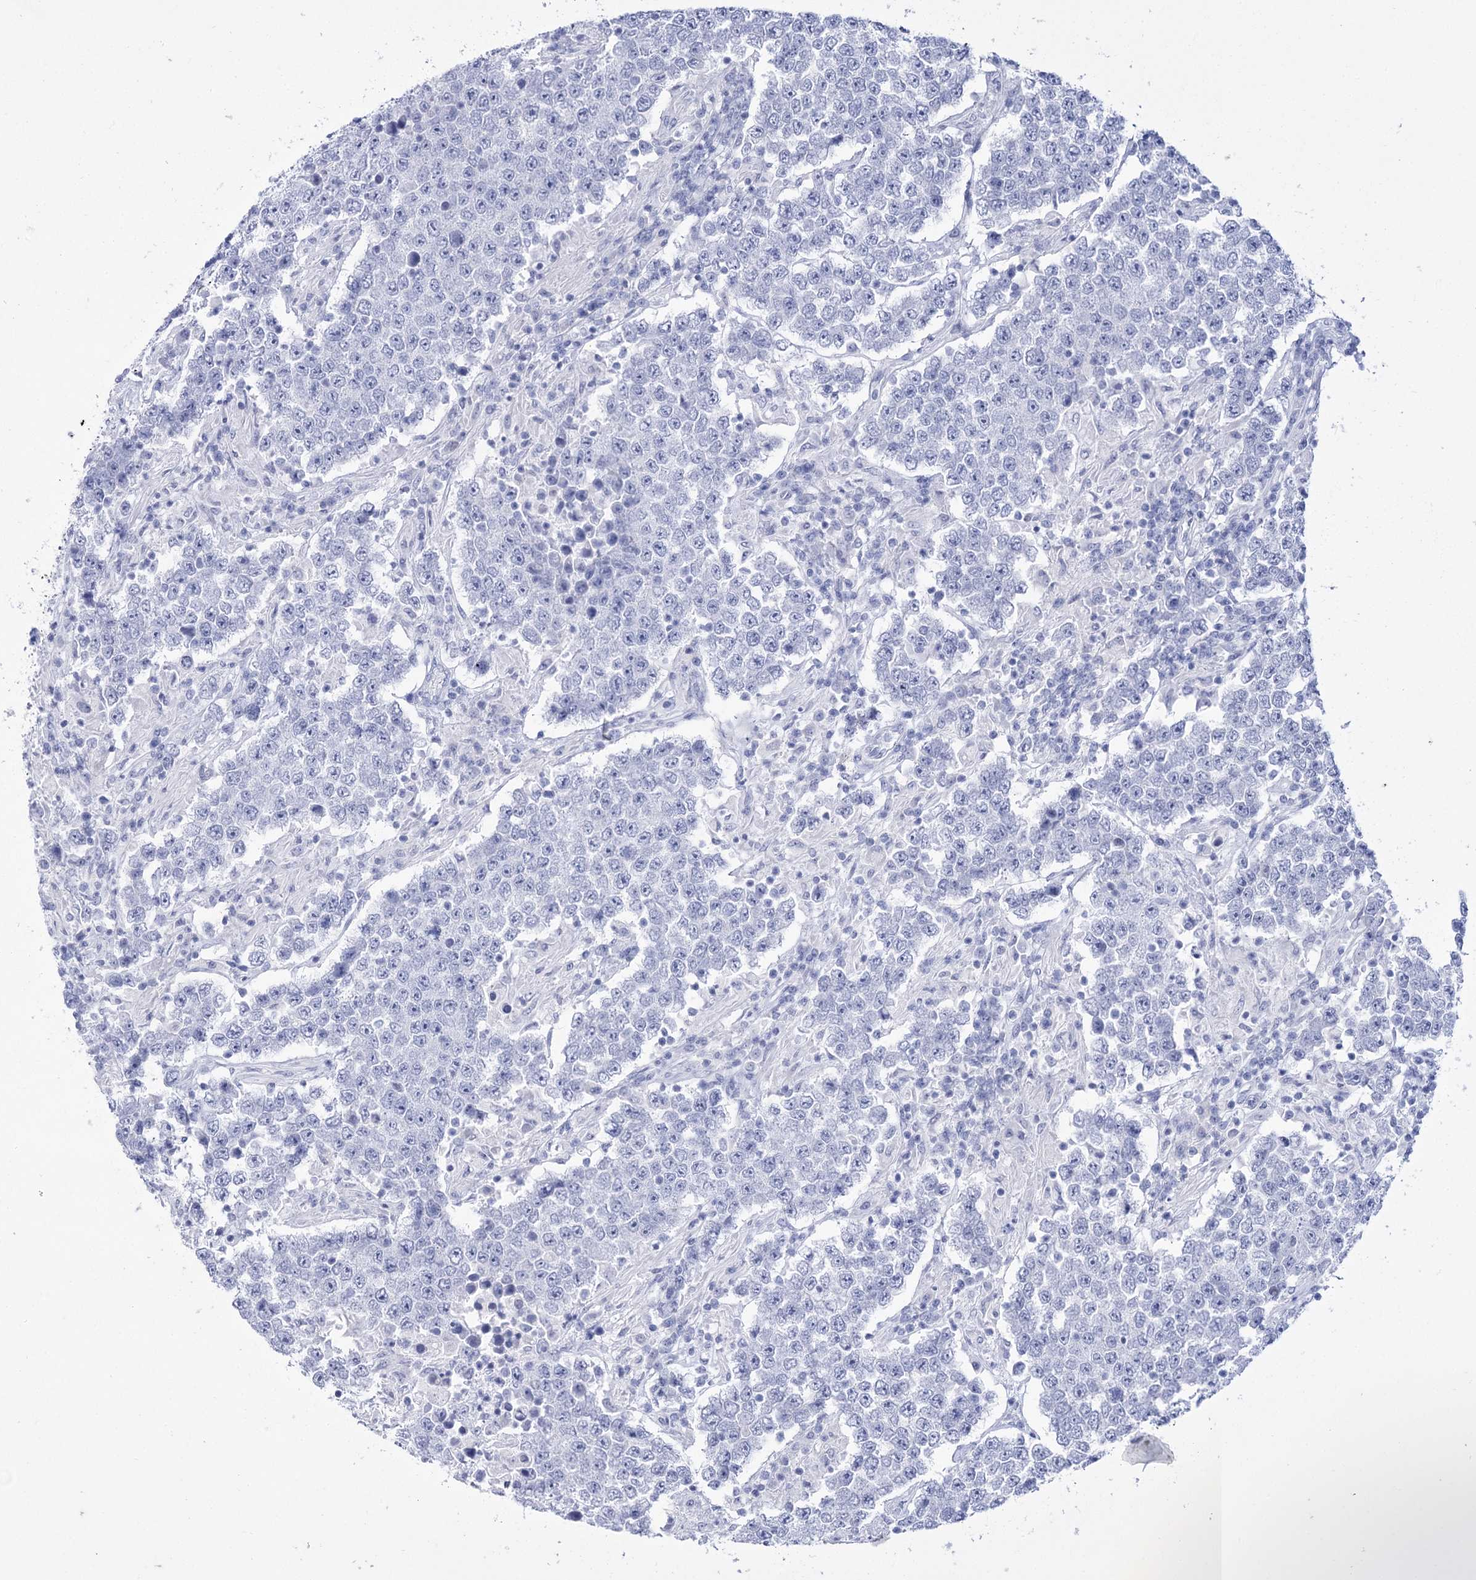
{"staining": {"intensity": "negative", "quantity": "none", "location": "none"}, "tissue": "testis cancer", "cell_type": "Tumor cells", "image_type": "cancer", "snomed": [{"axis": "morphology", "description": "Normal tissue, NOS"}, {"axis": "morphology", "description": "Urothelial carcinoma, High grade"}, {"axis": "morphology", "description": "Seminoma, NOS"}, {"axis": "morphology", "description": "Carcinoma, Embryonal, NOS"}, {"axis": "topography", "description": "Urinary bladder"}, {"axis": "topography", "description": "Testis"}], "caption": "High magnification brightfield microscopy of testis urothelial carcinoma (high-grade) stained with DAB (brown) and counterstained with hematoxylin (blue): tumor cells show no significant staining.", "gene": "RNF186", "patient": {"sex": "male", "age": 41}}